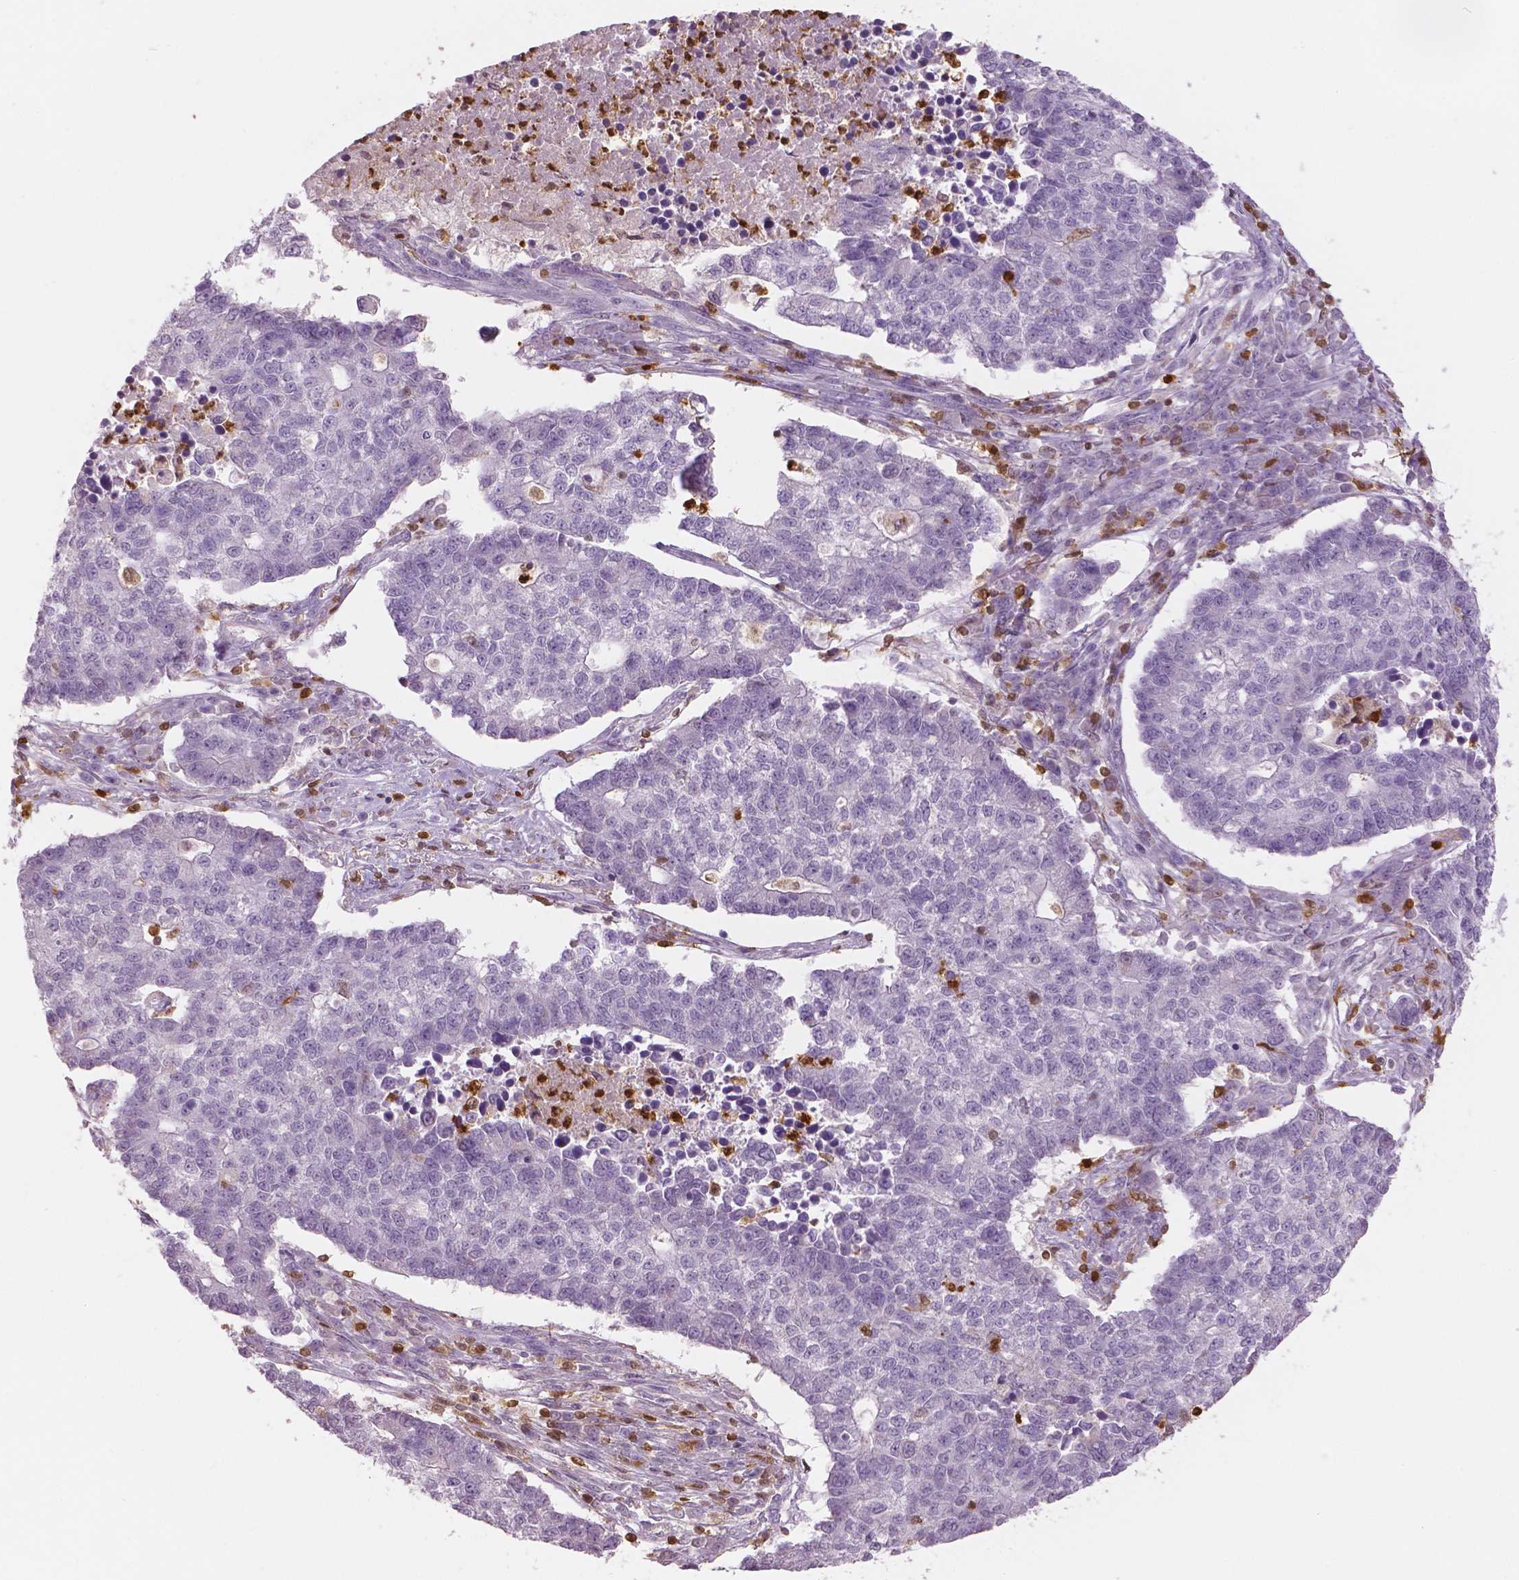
{"staining": {"intensity": "negative", "quantity": "none", "location": "none"}, "tissue": "lung cancer", "cell_type": "Tumor cells", "image_type": "cancer", "snomed": [{"axis": "morphology", "description": "Adenocarcinoma, NOS"}, {"axis": "topography", "description": "Lung"}], "caption": "A micrograph of human lung cancer (adenocarcinoma) is negative for staining in tumor cells. Brightfield microscopy of IHC stained with DAB (brown) and hematoxylin (blue), captured at high magnification.", "gene": "S100A4", "patient": {"sex": "male", "age": 57}}